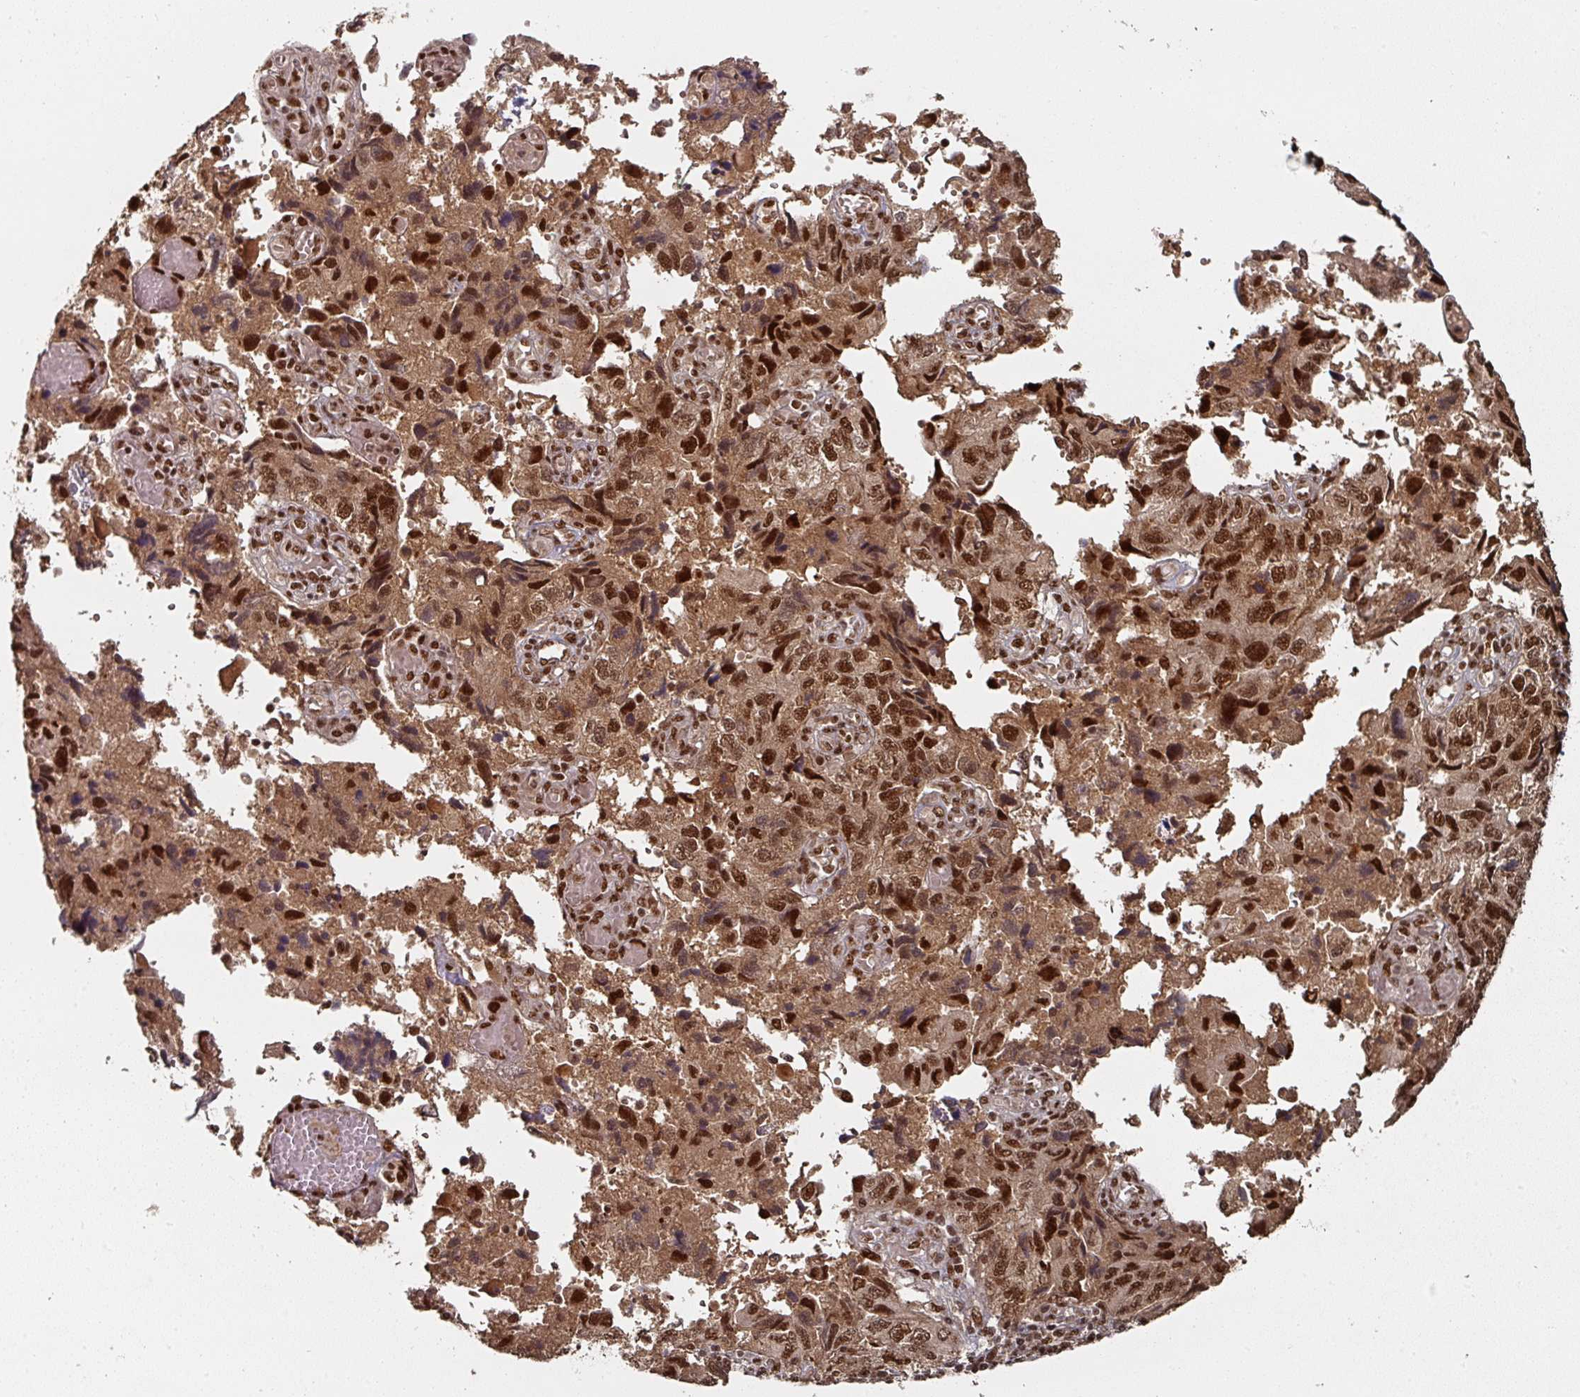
{"staining": {"intensity": "strong", "quantity": ">75%", "location": "cytoplasmic/membranous,nuclear"}, "tissue": "endometrial cancer", "cell_type": "Tumor cells", "image_type": "cancer", "snomed": [{"axis": "morphology", "description": "Carcinoma, NOS"}, {"axis": "topography", "description": "Uterus"}], "caption": "Immunohistochemistry of endometrial cancer (carcinoma) demonstrates high levels of strong cytoplasmic/membranous and nuclear staining in approximately >75% of tumor cells.", "gene": "MEPCE", "patient": {"sex": "female", "age": 76}}